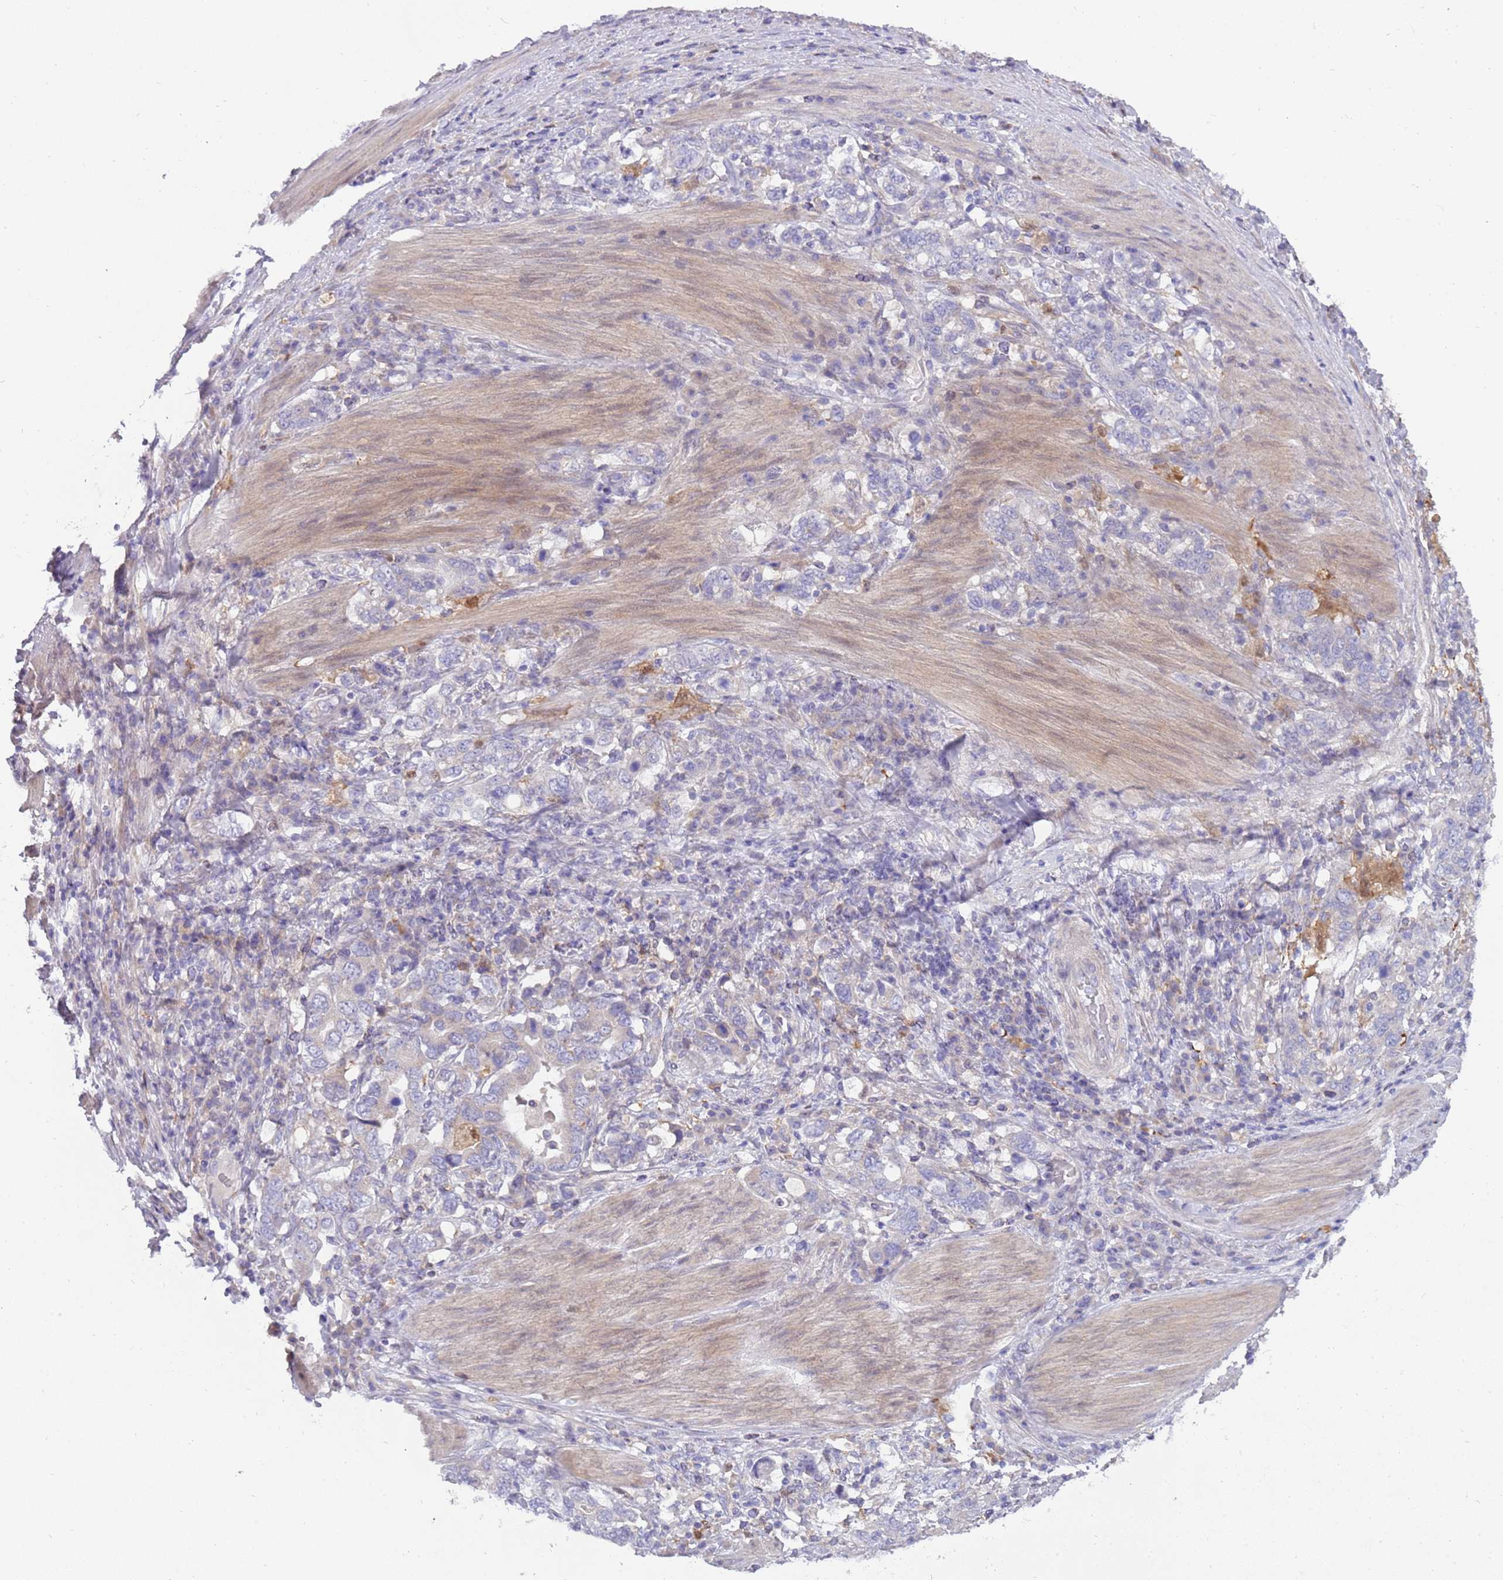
{"staining": {"intensity": "negative", "quantity": "none", "location": "none"}, "tissue": "stomach cancer", "cell_type": "Tumor cells", "image_type": "cancer", "snomed": [{"axis": "morphology", "description": "Adenocarcinoma, NOS"}, {"axis": "topography", "description": "Stomach, upper"}, {"axis": "topography", "description": "Stomach"}], "caption": "Photomicrograph shows no significant protein expression in tumor cells of stomach cancer (adenocarcinoma). (DAB immunohistochemistry visualized using brightfield microscopy, high magnification).", "gene": "DIPK1C", "patient": {"sex": "male", "age": 62}}